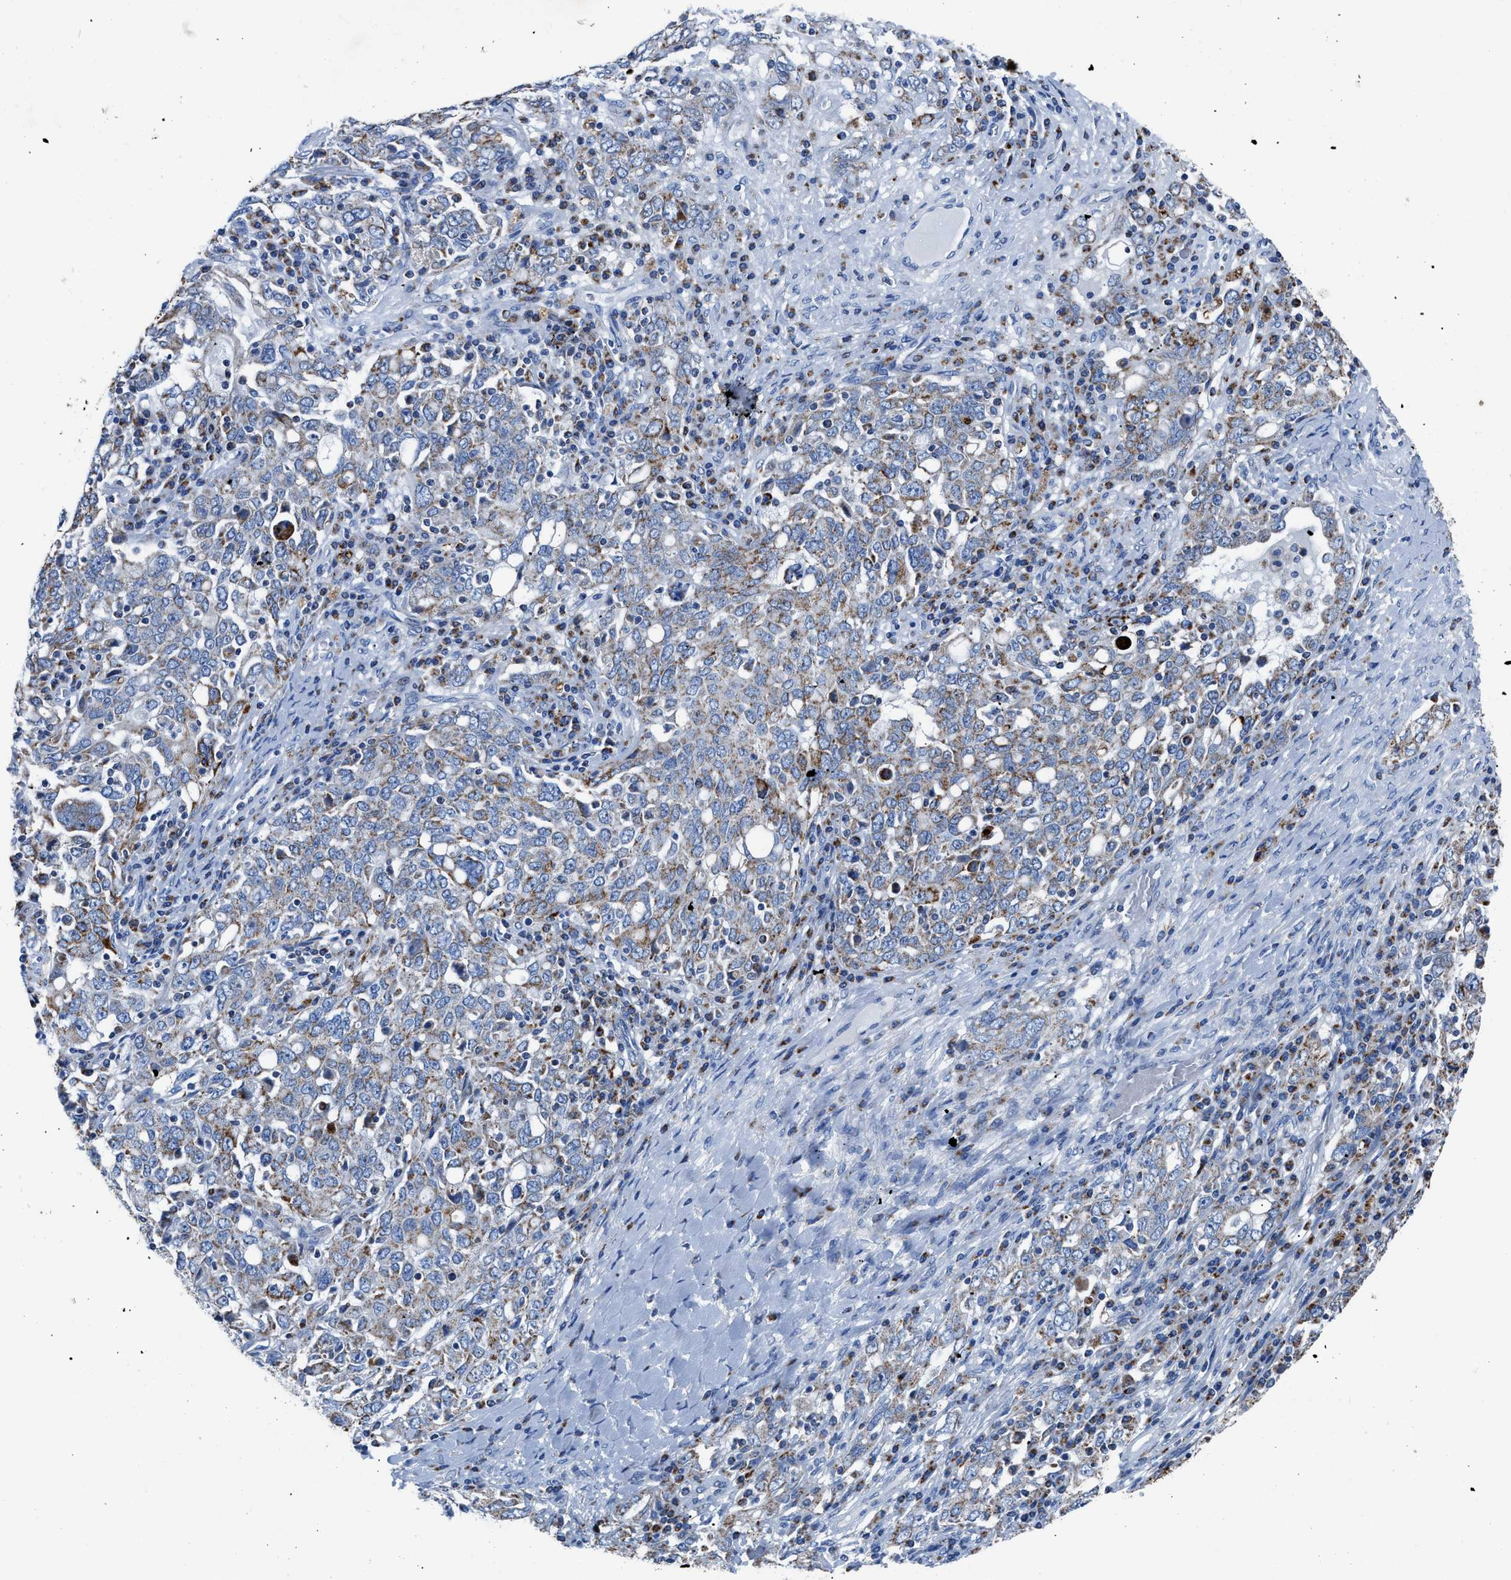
{"staining": {"intensity": "moderate", "quantity": ">75%", "location": "cytoplasmic/membranous"}, "tissue": "ovarian cancer", "cell_type": "Tumor cells", "image_type": "cancer", "snomed": [{"axis": "morphology", "description": "Carcinoma, endometroid"}, {"axis": "topography", "description": "Ovary"}], "caption": "This is a micrograph of immunohistochemistry staining of ovarian endometroid carcinoma, which shows moderate staining in the cytoplasmic/membranous of tumor cells.", "gene": "ZDHHC3", "patient": {"sex": "female", "age": 62}}